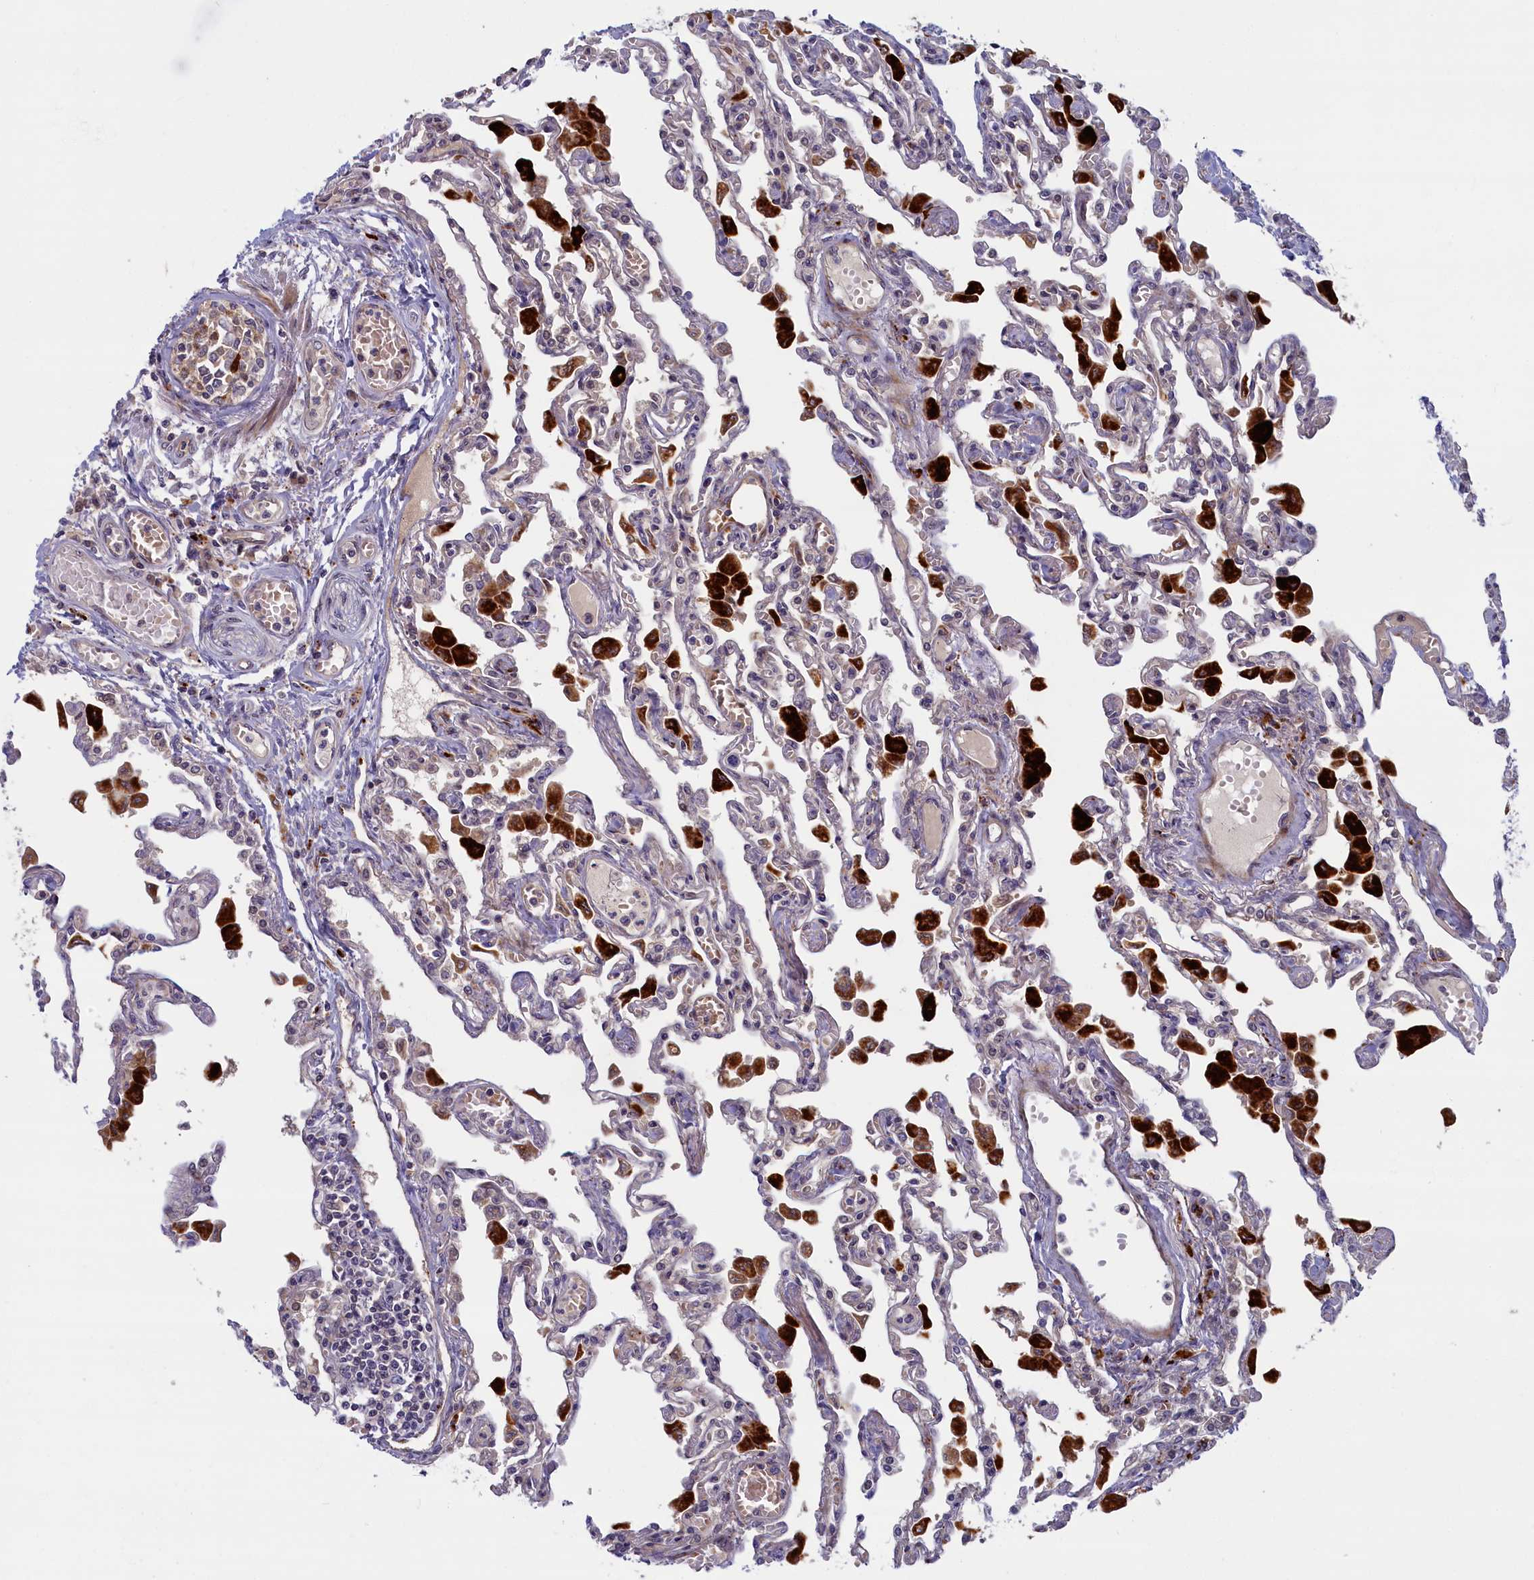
{"staining": {"intensity": "negative", "quantity": "none", "location": "none"}, "tissue": "lung", "cell_type": "Alveolar cells", "image_type": "normal", "snomed": [{"axis": "morphology", "description": "Normal tissue, NOS"}, {"axis": "topography", "description": "Bronchus"}, {"axis": "topography", "description": "Lung"}], "caption": "A high-resolution micrograph shows IHC staining of normal lung, which shows no significant staining in alveolar cells.", "gene": "FCSK", "patient": {"sex": "female", "age": 49}}